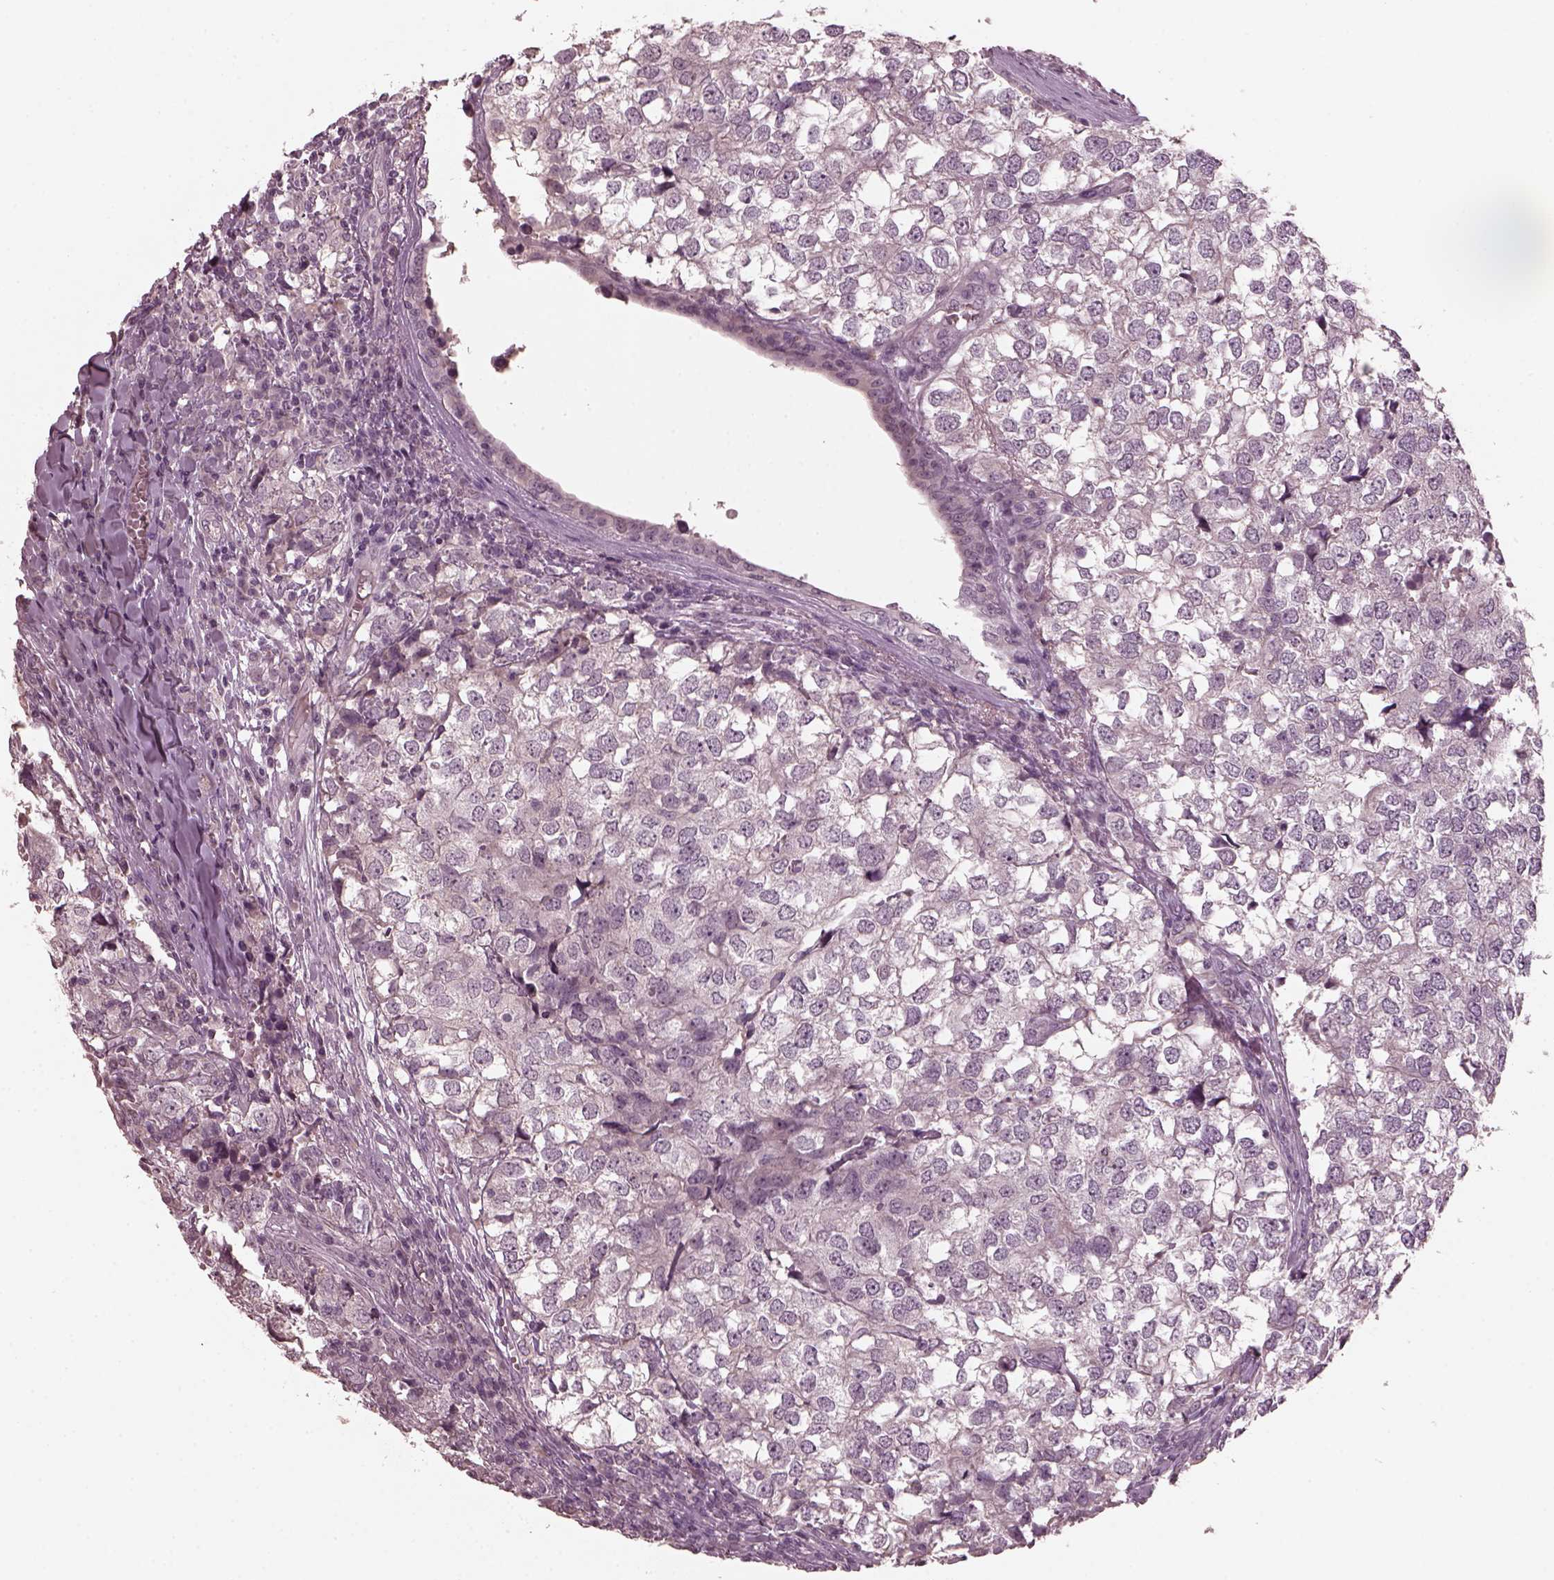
{"staining": {"intensity": "negative", "quantity": "none", "location": "none"}, "tissue": "breast cancer", "cell_type": "Tumor cells", "image_type": "cancer", "snomed": [{"axis": "morphology", "description": "Duct carcinoma"}, {"axis": "topography", "description": "Breast"}], "caption": "The immunohistochemistry (IHC) photomicrograph has no significant positivity in tumor cells of breast intraductal carcinoma tissue. (DAB immunohistochemistry, high magnification).", "gene": "RCVRN", "patient": {"sex": "female", "age": 30}}